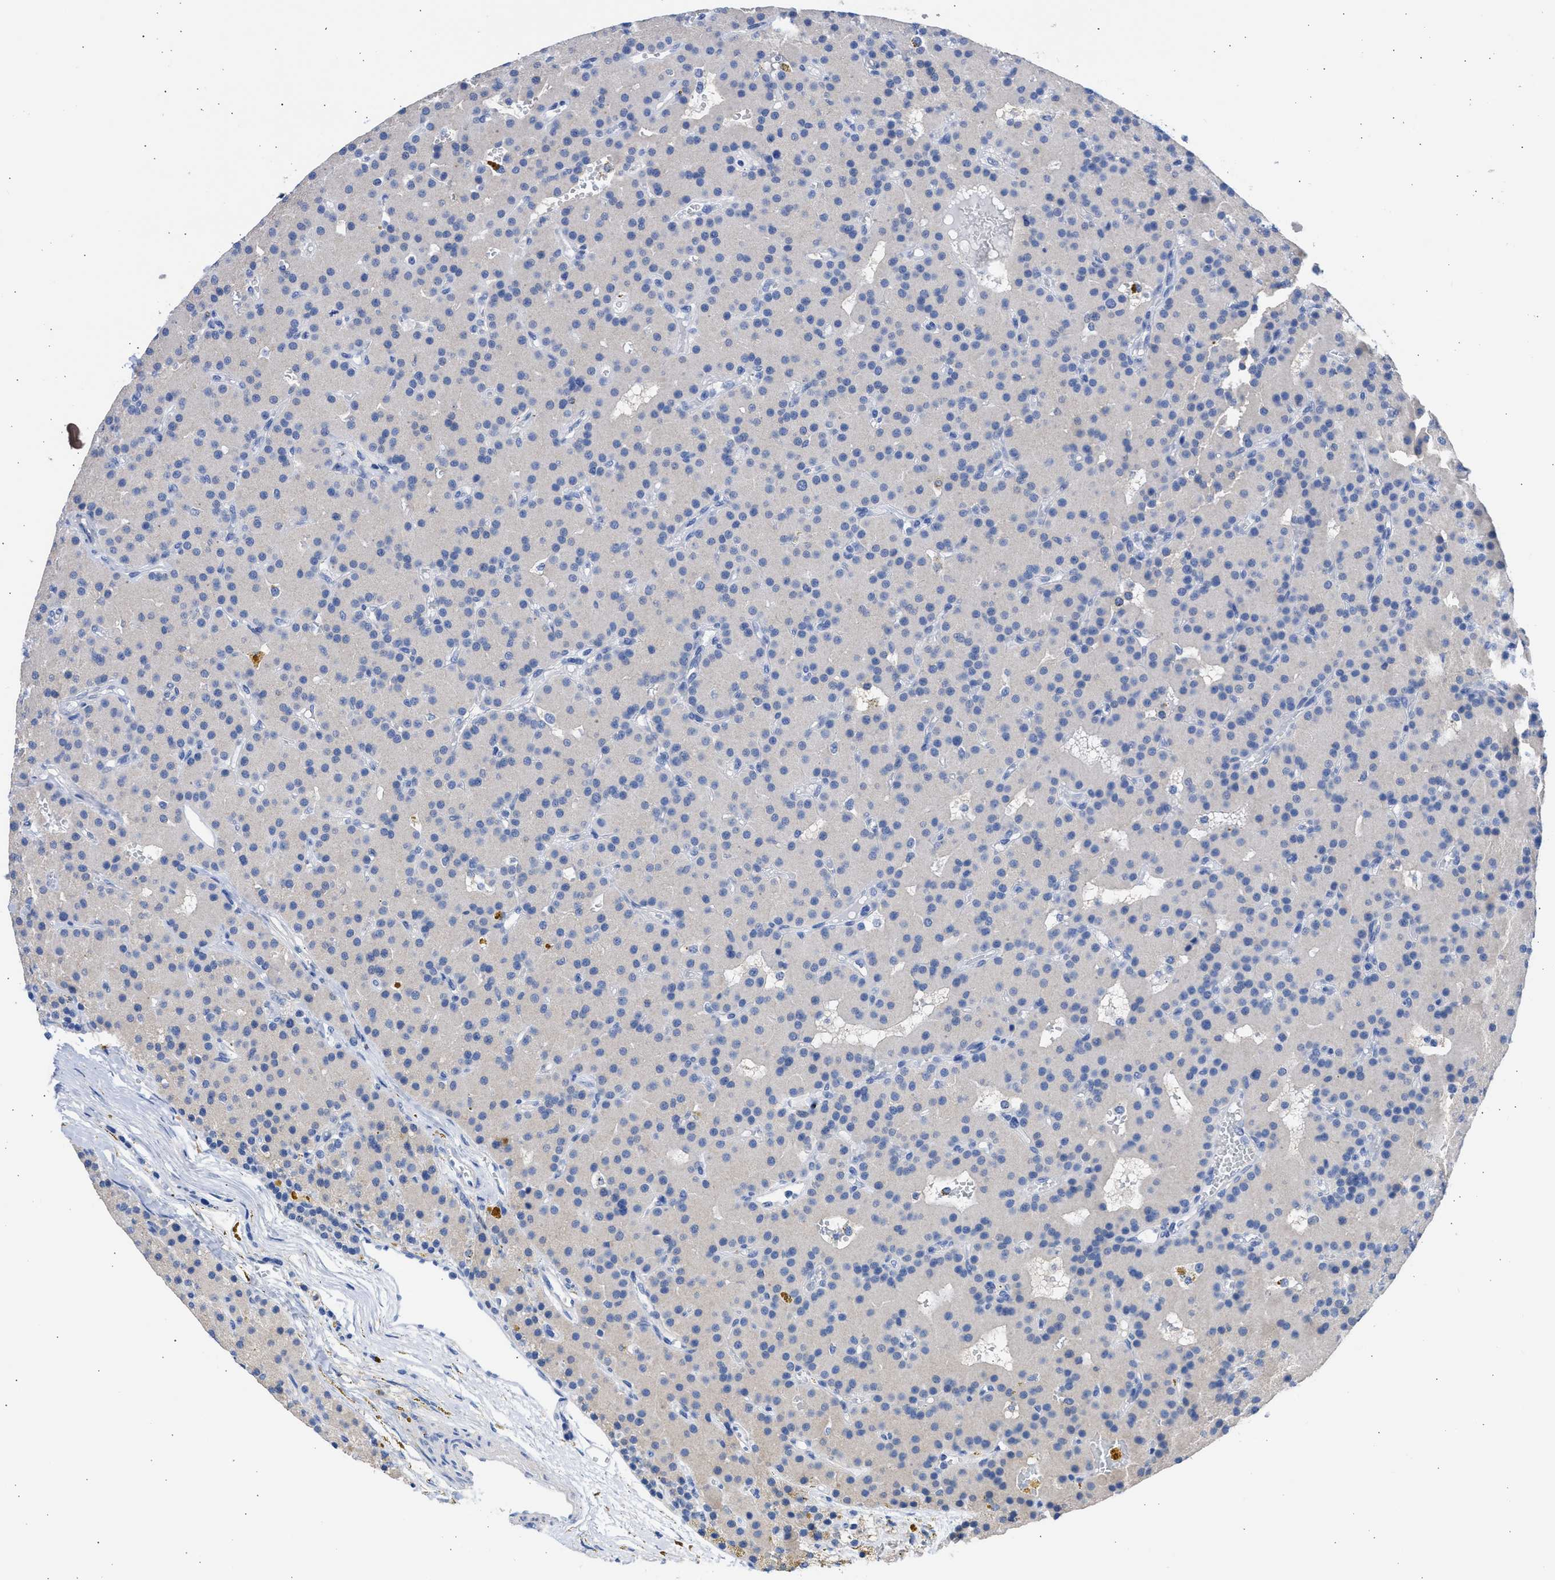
{"staining": {"intensity": "negative", "quantity": "none", "location": "none"}, "tissue": "parathyroid gland", "cell_type": "Glandular cells", "image_type": "normal", "snomed": [{"axis": "morphology", "description": "Normal tissue, NOS"}, {"axis": "morphology", "description": "Adenoma, NOS"}, {"axis": "topography", "description": "Parathyroid gland"}], "caption": "This micrograph is of benign parathyroid gland stained with IHC to label a protein in brown with the nuclei are counter-stained blue. There is no expression in glandular cells.", "gene": "RSPH1", "patient": {"sex": "male", "age": 75}}